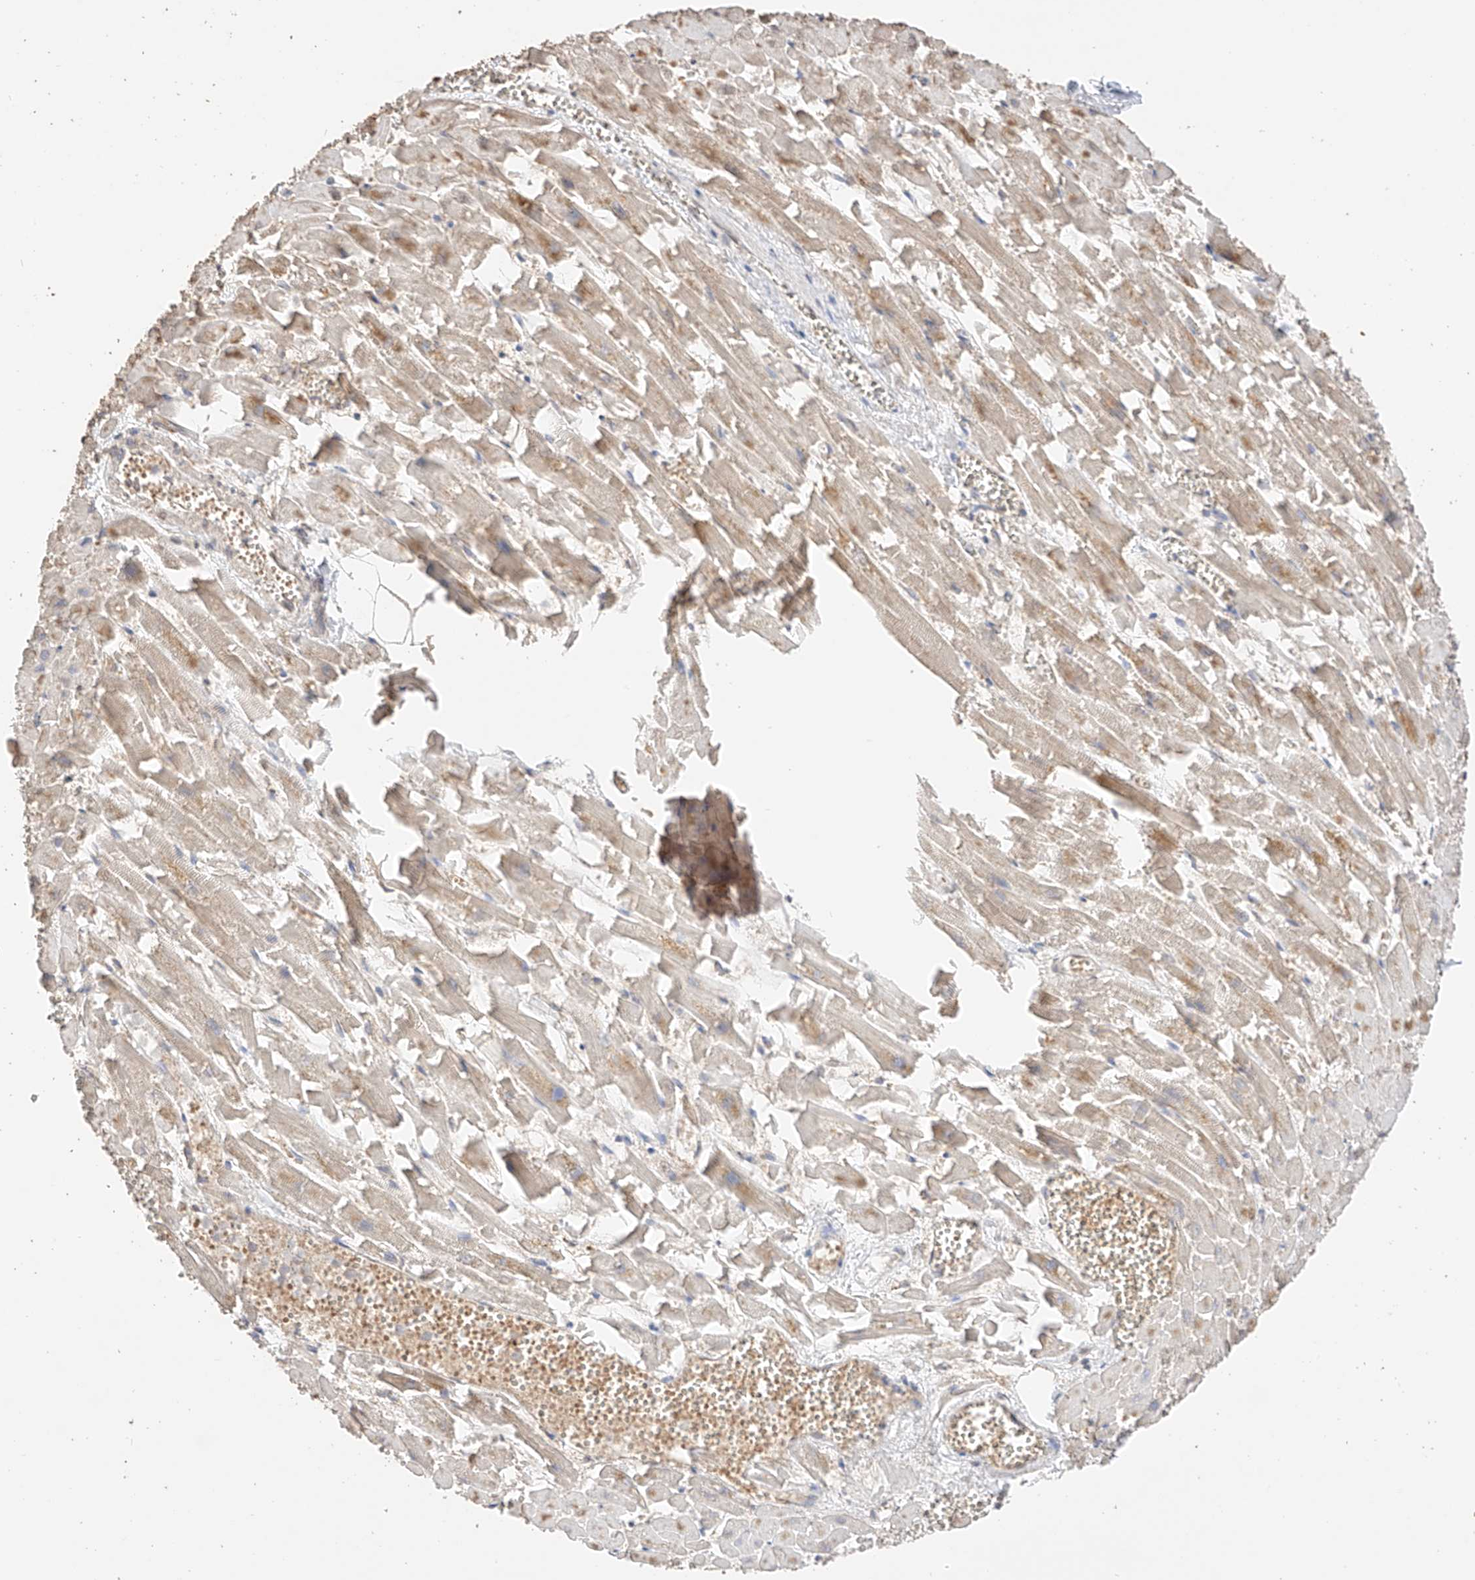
{"staining": {"intensity": "weak", "quantity": "25%-75%", "location": "cytoplasmic/membranous"}, "tissue": "heart muscle", "cell_type": "Cardiomyocytes", "image_type": "normal", "snomed": [{"axis": "morphology", "description": "Normal tissue, NOS"}, {"axis": "topography", "description": "Heart"}], "caption": "Weak cytoplasmic/membranous staining for a protein is identified in approximately 25%-75% of cardiomyocytes of normal heart muscle using immunohistochemistry (IHC).", "gene": "IL22RA2", "patient": {"sex": "female", "age": 64}}